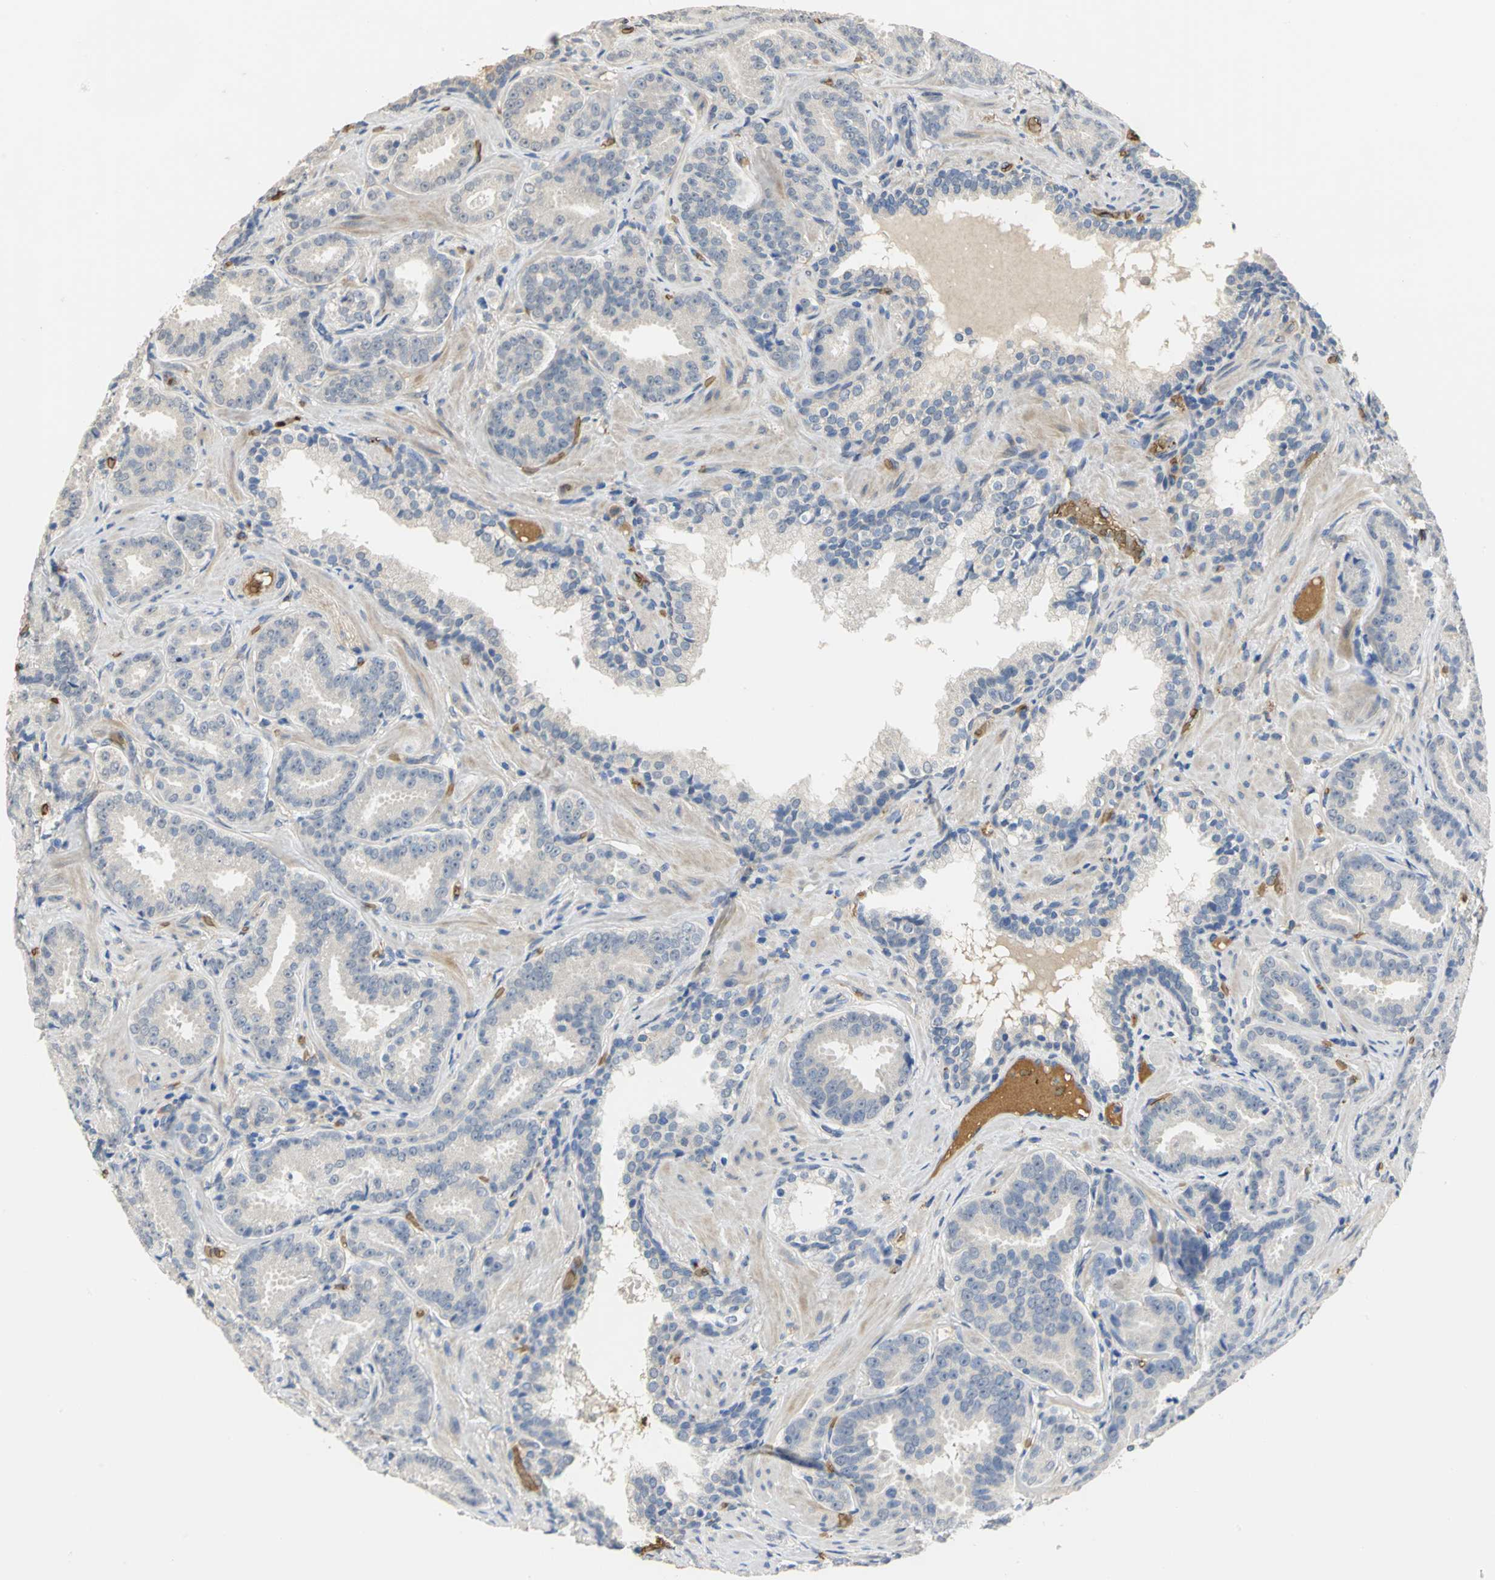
{"staining": {"intensity": "weak", "quantity": "<25%", "location": "cytoplasmic/membranous"}, "tissue": "prostate cancer", "cell_type": "Tumor cells", "image_type": "cancer", "snomed": [{"axis": "morphology", "description": "Adenocarcinoma, Low grade"}, {"axis": "topography", "description": "Prostate"}], "caption": "Tumor cells show no significant protein expression in low-grade adenocarcinoma (prostate).", "gene": "TREM1", "patient": {"sex": "male", "age": 59}}